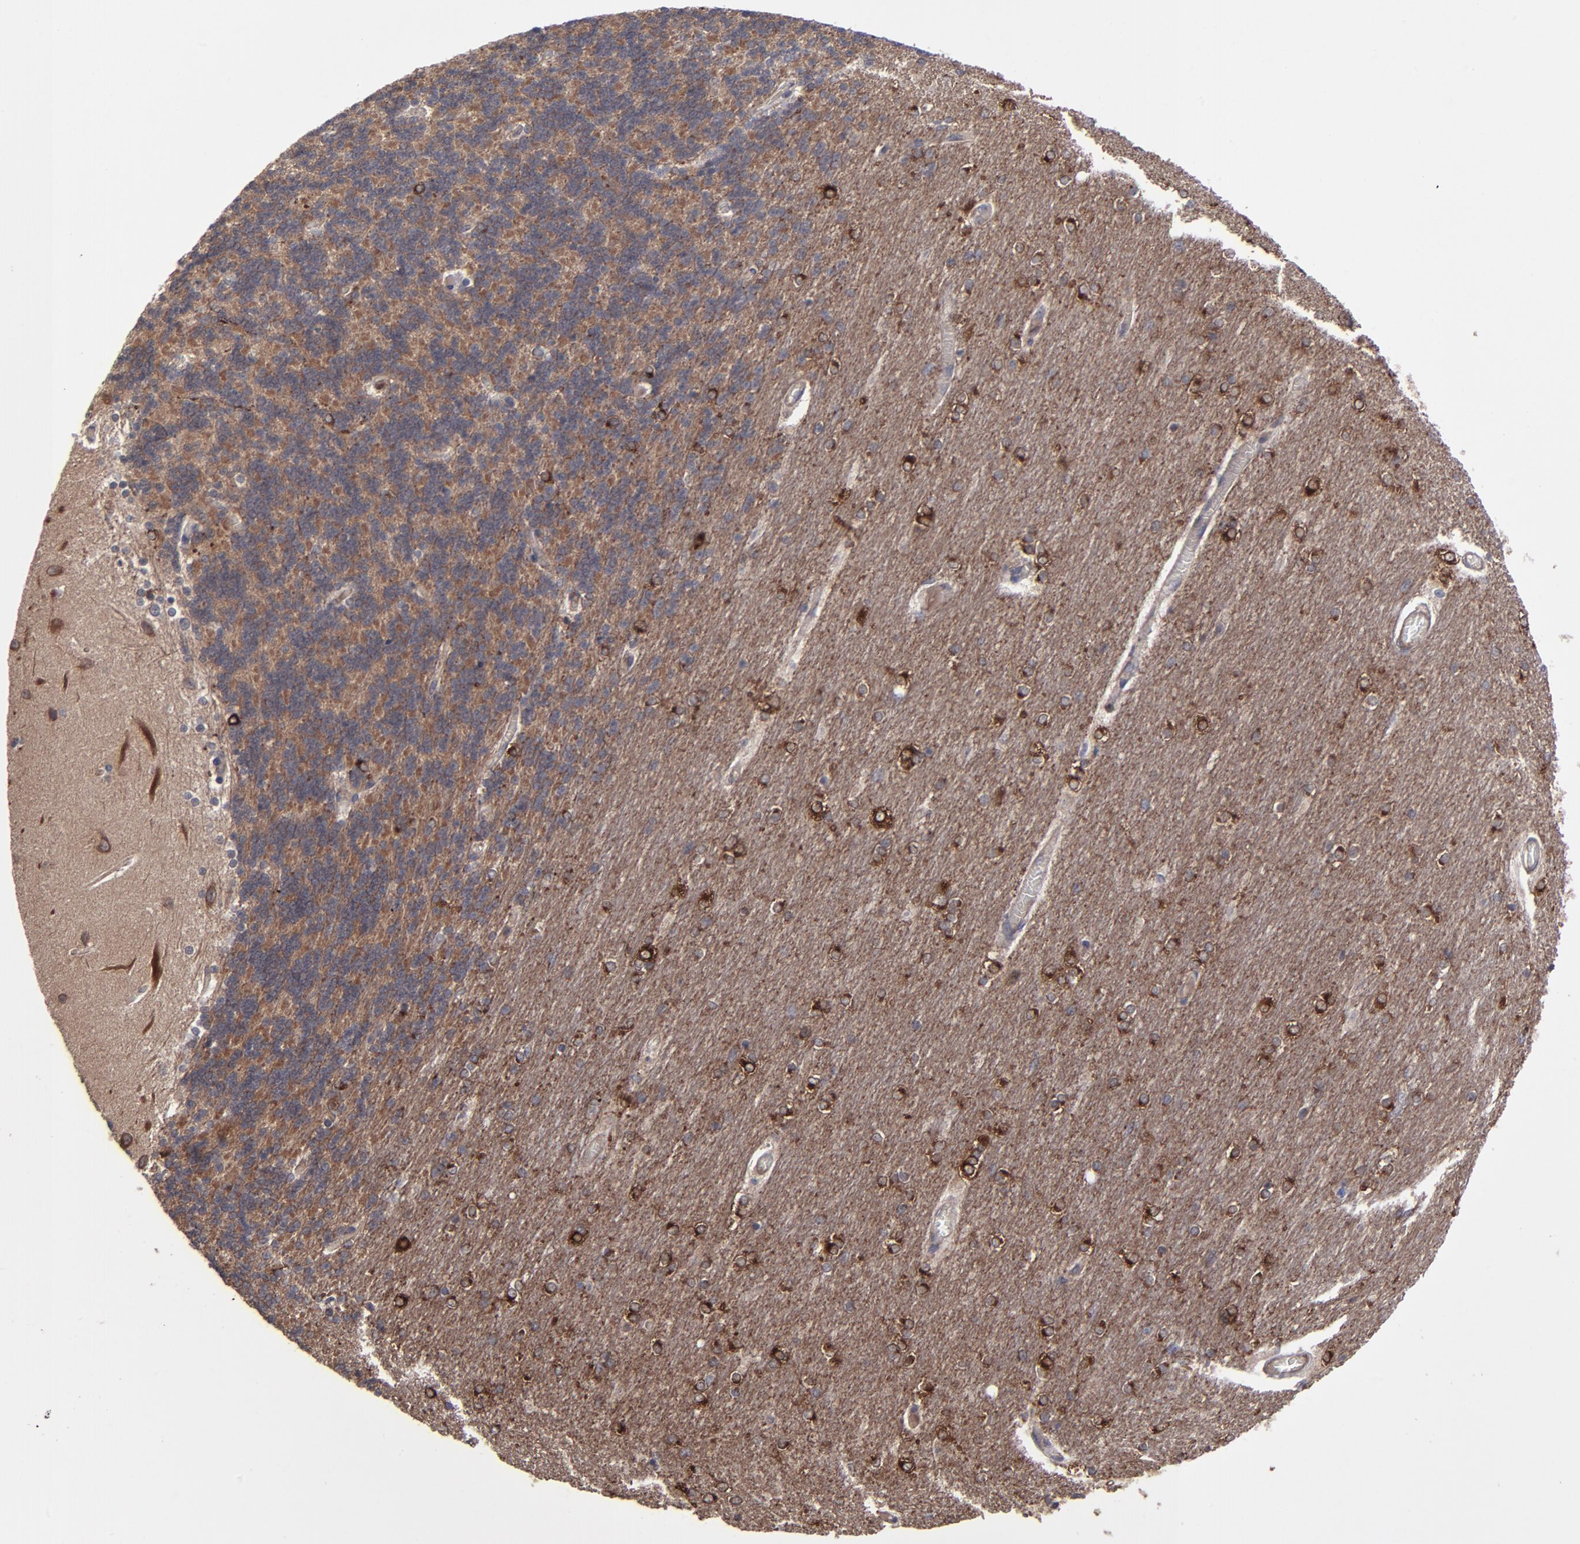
{"staining": {"intensity": "moderate", "quantity": ">75%", "location": "cytoplasmic/membranous"}, "tissue": "cerebellum", "cell_type": "Cells in granular layer", "image_type": "normal", "snomed": [{"axis": "morphology", "description": "Normal tissue, NOS"}, {"axis": "topography", "description": "Cerebellum"}], "caption": "IHC staining of benign cerebellum, which shows medium levels of moderate cytoplasmic/membranous staining in about >75% of cells in granular layer indicating moderate cytoplasmic/membranous protein staining. The staining was performed using DAB (3,3'-diaminobenzidine) (brown) for protein detection and nuclei were counterstained in hematoxylin (blue).", "gene": "ZNF780A", "patient": {"sex": "female", "age": 54}}